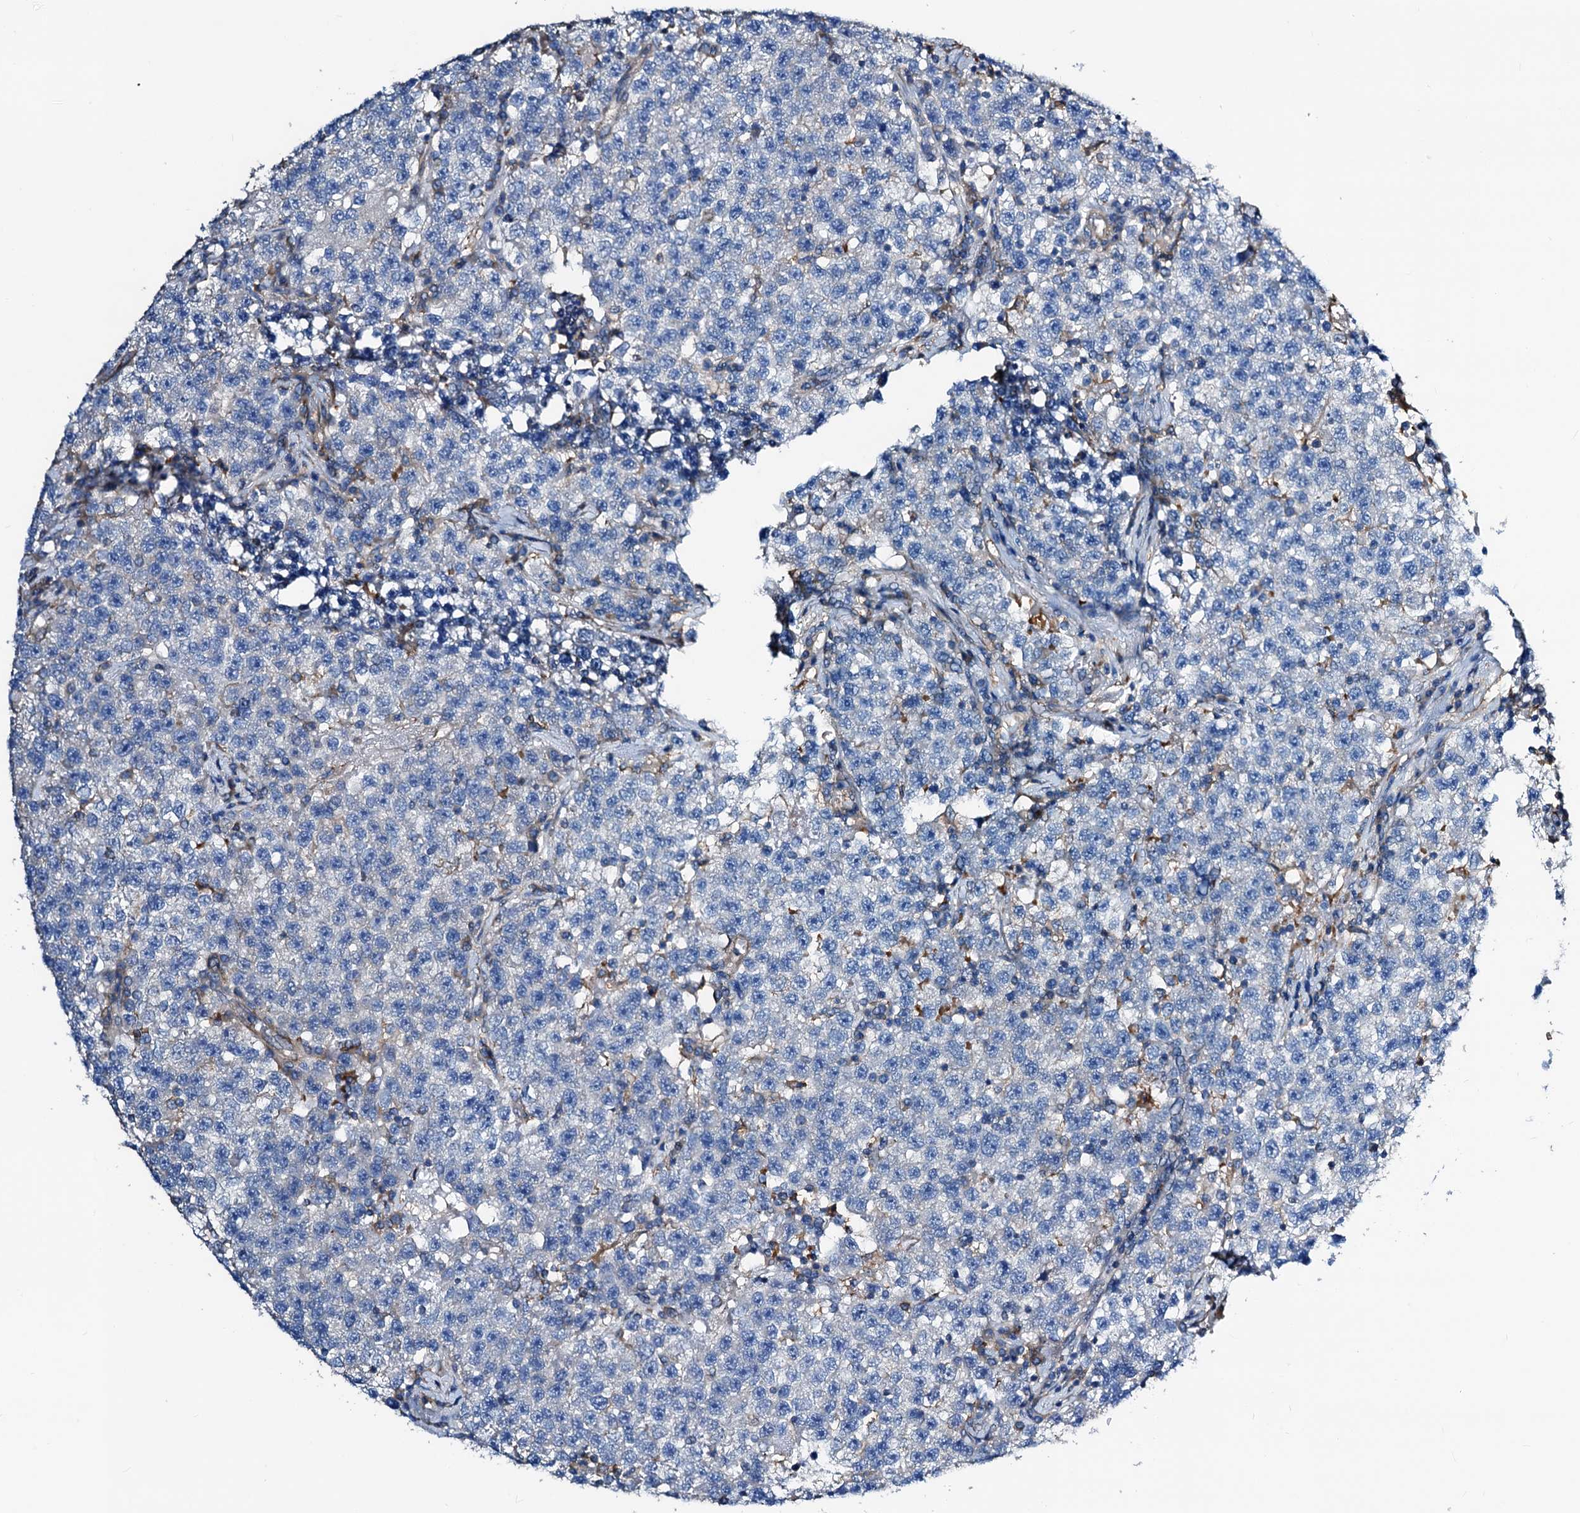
{"staining": {"intensity": "negative", "quantity": "none", "location": "none"}, "tissue": "testis cancer", "cell_type": "Tumor cells", "image_type": "cancer", "snomed": [{"axis": "morphology", "description": "Seminoma, NOS"}, {"axis": "topography", "description": "Testis"}], "caption": "Testis cancer (seminoma) was stained to show a protein in brown. There is no significant staining in tumor cells.", "gene": "GCOM1", "patient": {"sex": "male", "age": 22}}